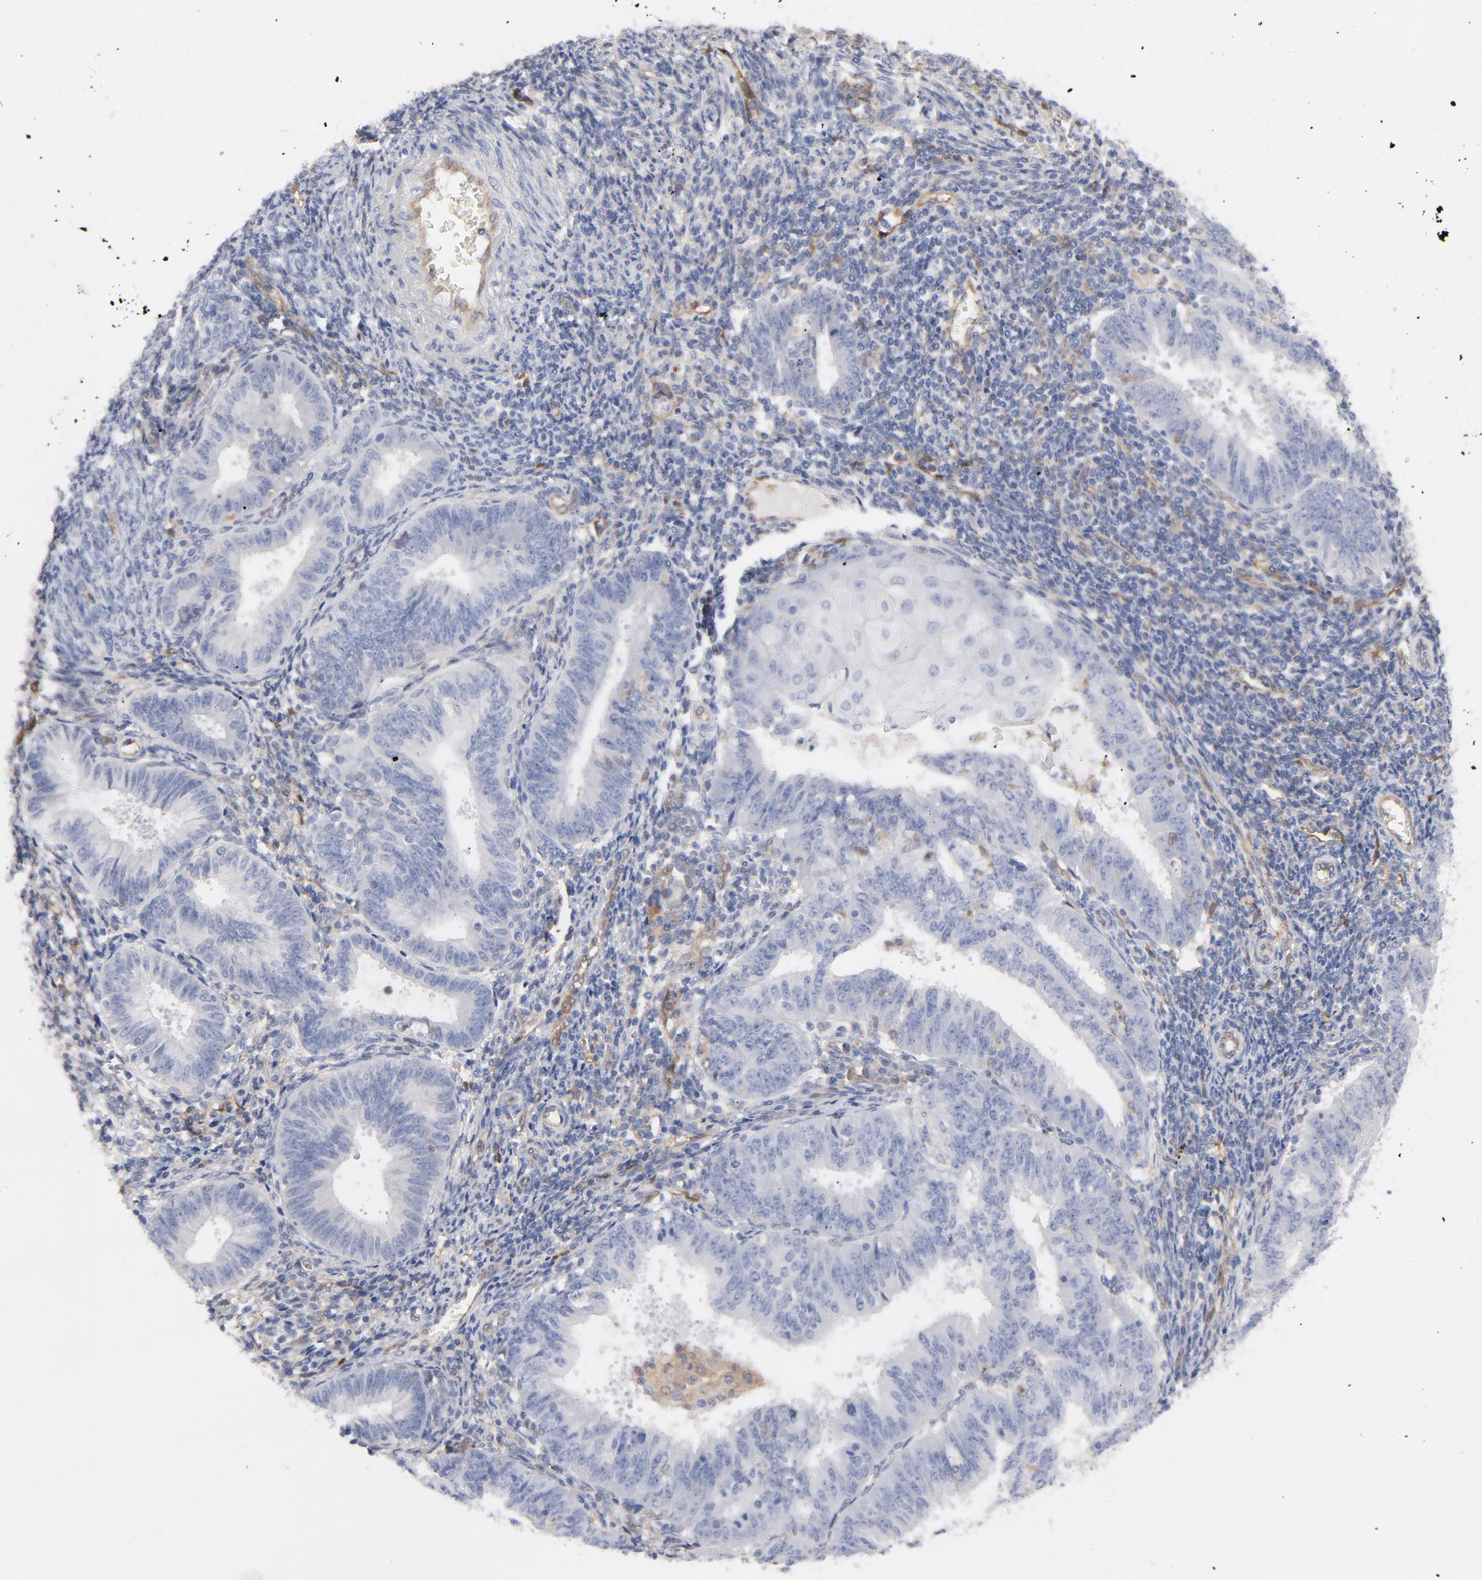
{"staining": {"intensity": "negative", "quantity": "none", "location": "none"}, "tissue": "endometrial cancer", "cell_type": "Tumor cells", "image_type": "cancer", "snomed": [{"axis": "morphology", "description": "Adenocarcinoma, NOS"}, {"axis": "topography", "description": "Endometrium"}], "caption": "An image of human adenocarcinoma (endometrial) is negative for staining in tumor cells.", "gene": "ARRB1", "patient": {"sex": "female", "age": 42}}